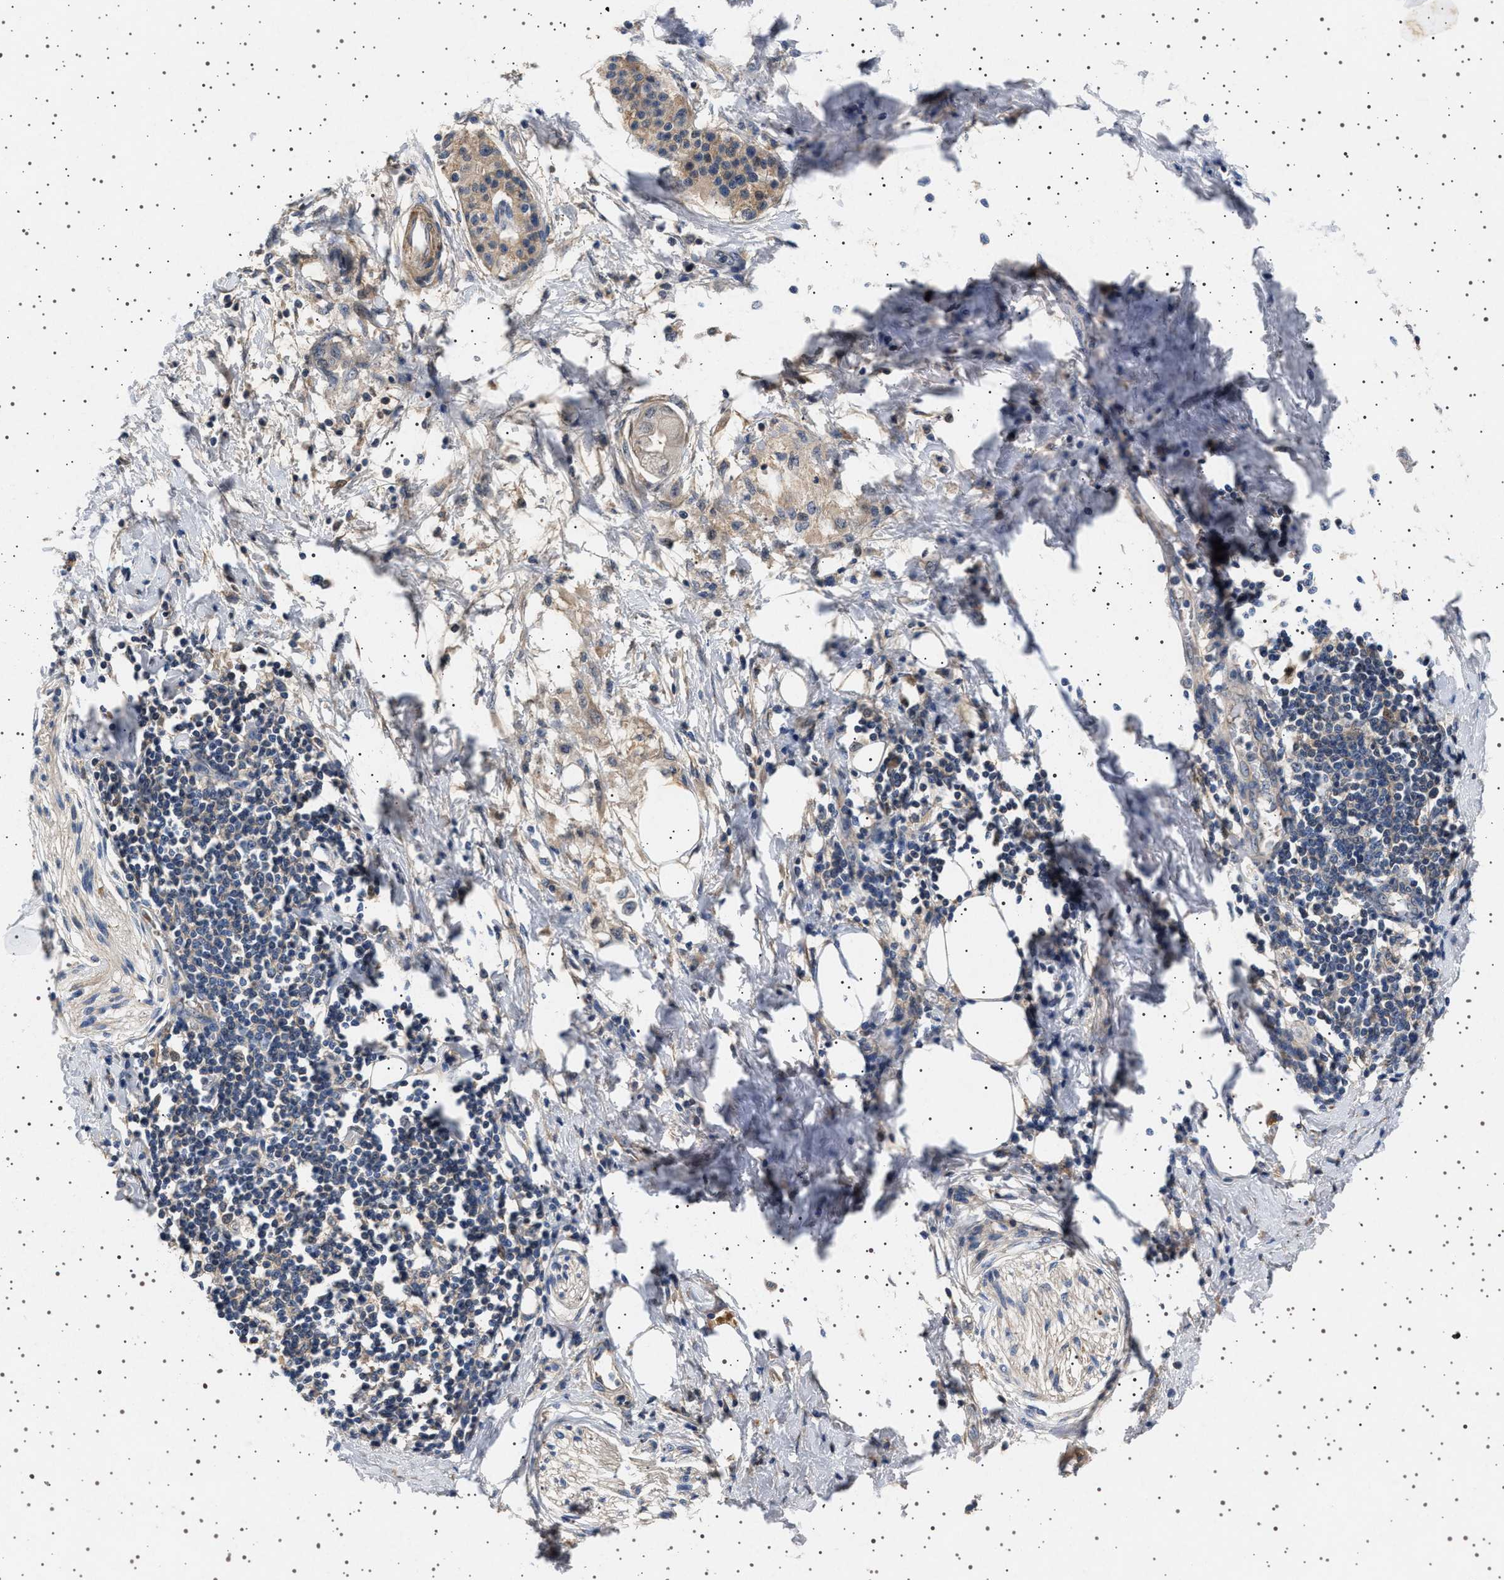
{"staining": {"intensity": "weak", "quantity": "<25%", "location": "cytoplasmic/membranous"}, "tissue": "pancreatic cancer", "cell_type": "Tumor cells", "image_type": "cancer", "snomed": [{"axis": "morphology", "description": "Normal tissue, NOS"}, {"axis": "morphology", "description": "Adenocarcinoma, NOS"}, {"axis": "topography", "description": "Pancreas"}, {"axis": "topography", "description": "Duodenum"}], "caption": "Immunohistochemical staining of pancreatic adenocarcinoma demonstrates no significant positivity in tumor cells.", "gene": "FICD", "patient": {"sex": "female", "age": 60}}